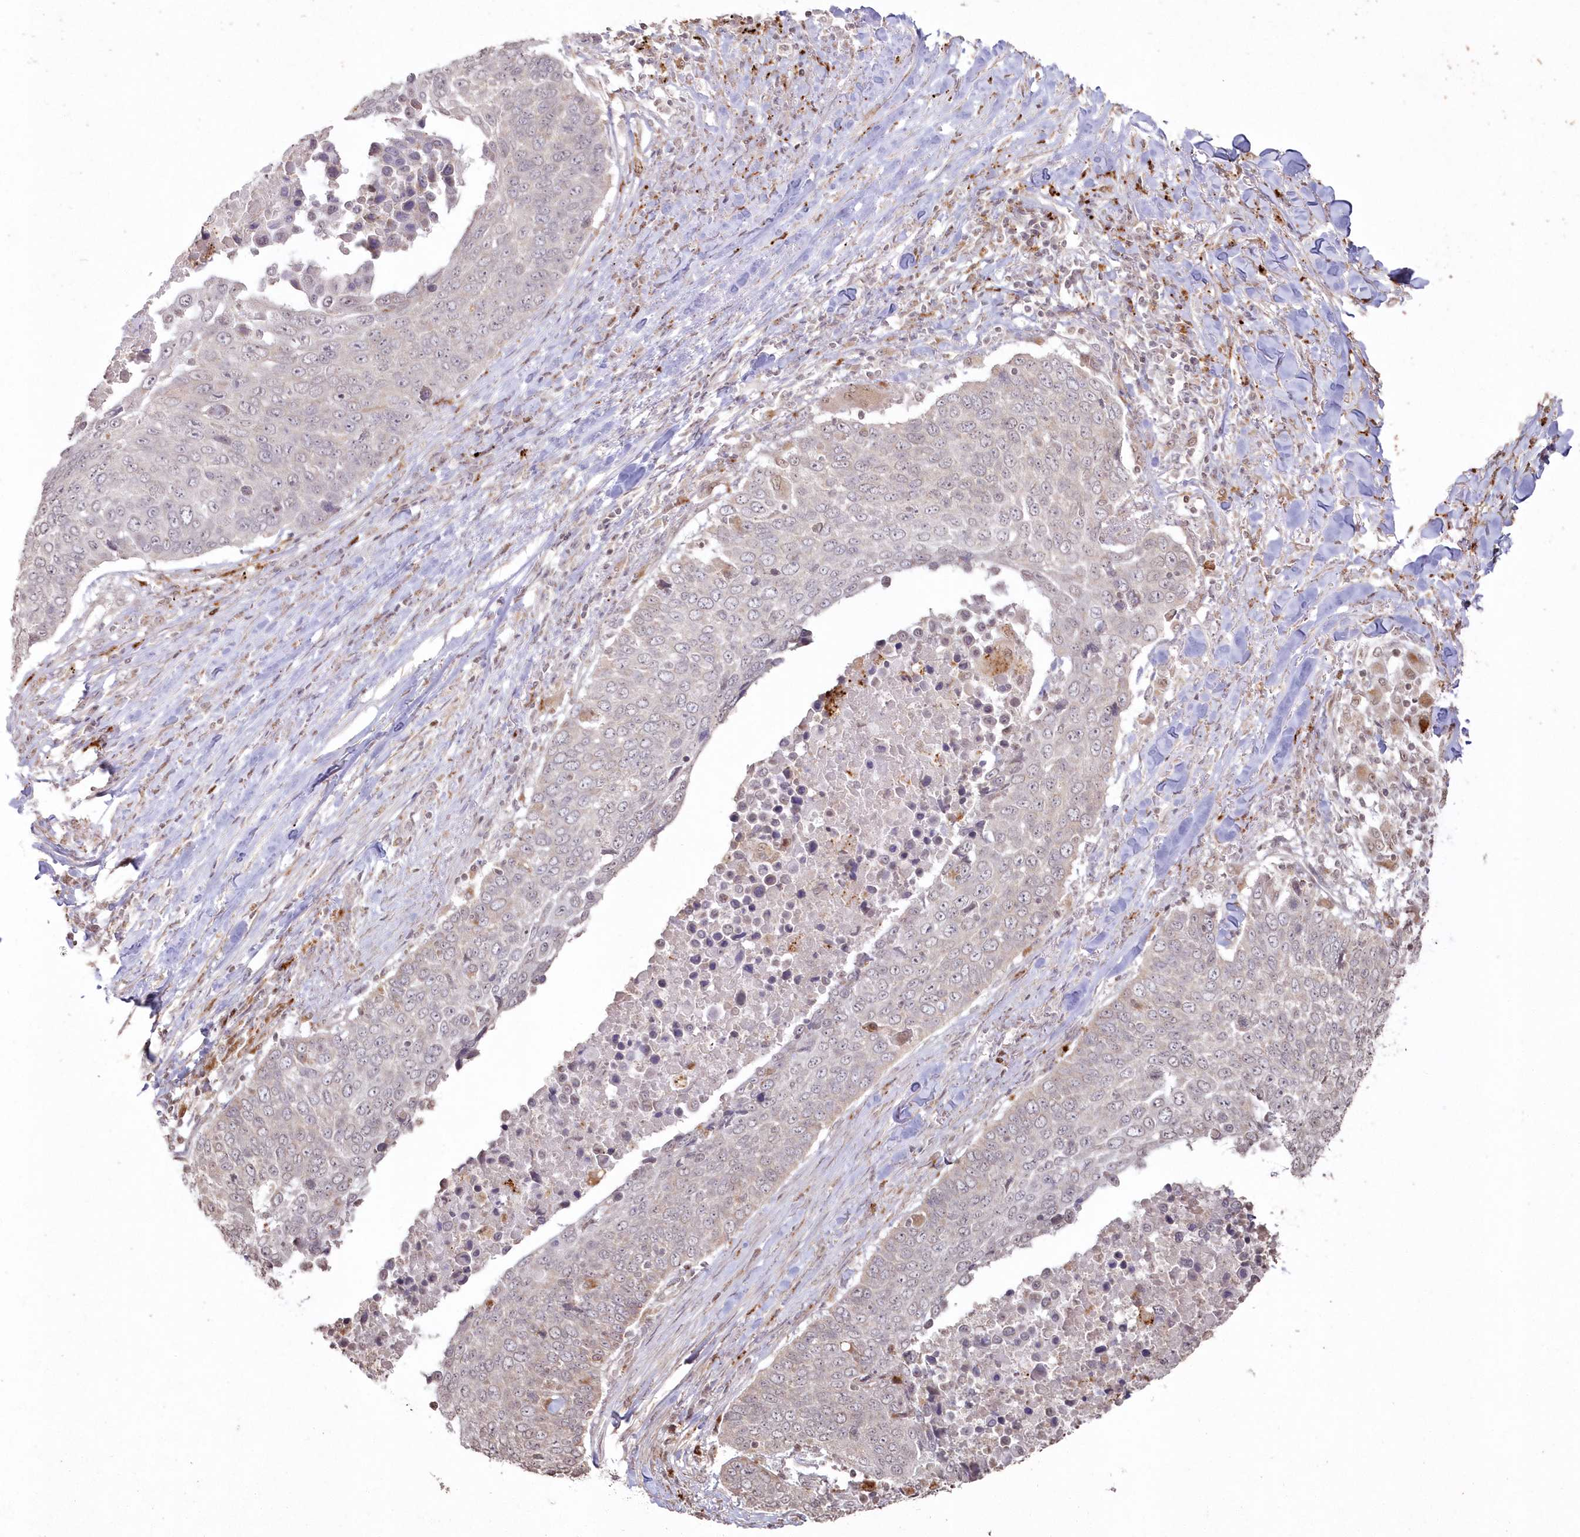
{"staining": {"intensity": "negative", "quantity": "none", "location": "none"}, "tissue": "lung cancer", "cell_type": "Tumor cells", "image_type": "cancer", "snomed": [{"axis": "morphology", "description": "Squamous cell carcinoma, NOS"}, {"axis": "topography", "description": "Lung"}], "caption": "The micrograph shows no significant staining in tumor cells of lung cancer (squamous cell carcinoma).", "gene": "ARSB", "patient": {"sex": "male", "age": 66}}